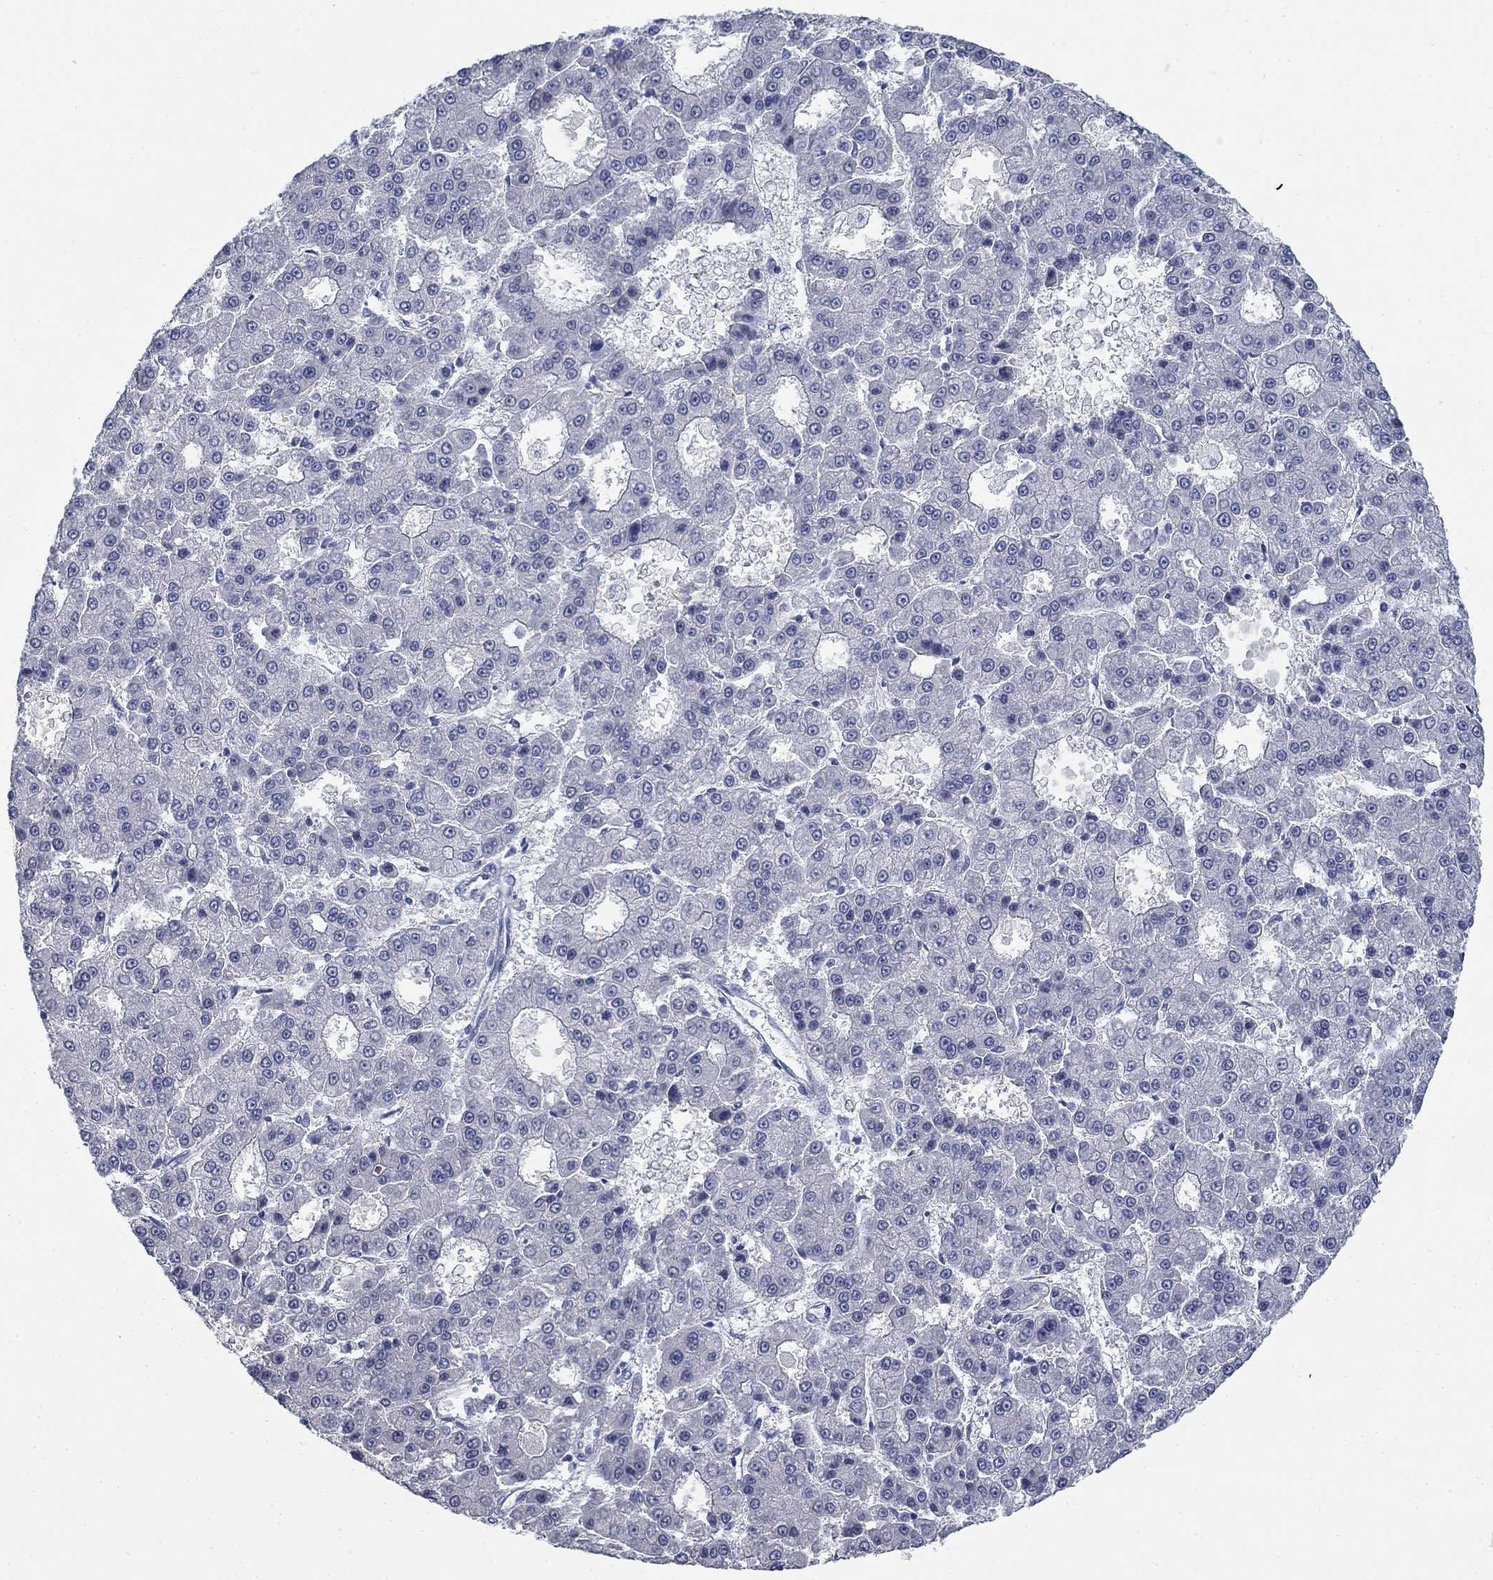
{"staining": {"intensity": "negative", "quantity": "none", "location": "none"}, "tissue": "liver cancer", "cell_type": "Tumor cells", "image_type": "cancer", "snomed": [{"axis": "morphology", "description": "Carcinoma, Hepatocellular, NOS"}, {"axis": "topography", "description": "Liver"}], "caption": "Tumor cells show no significant protein staining in liver cancer (hepatocellular carcinoma).", "gene": "DNER", "patient": {"sex": "male", "age": 70}}